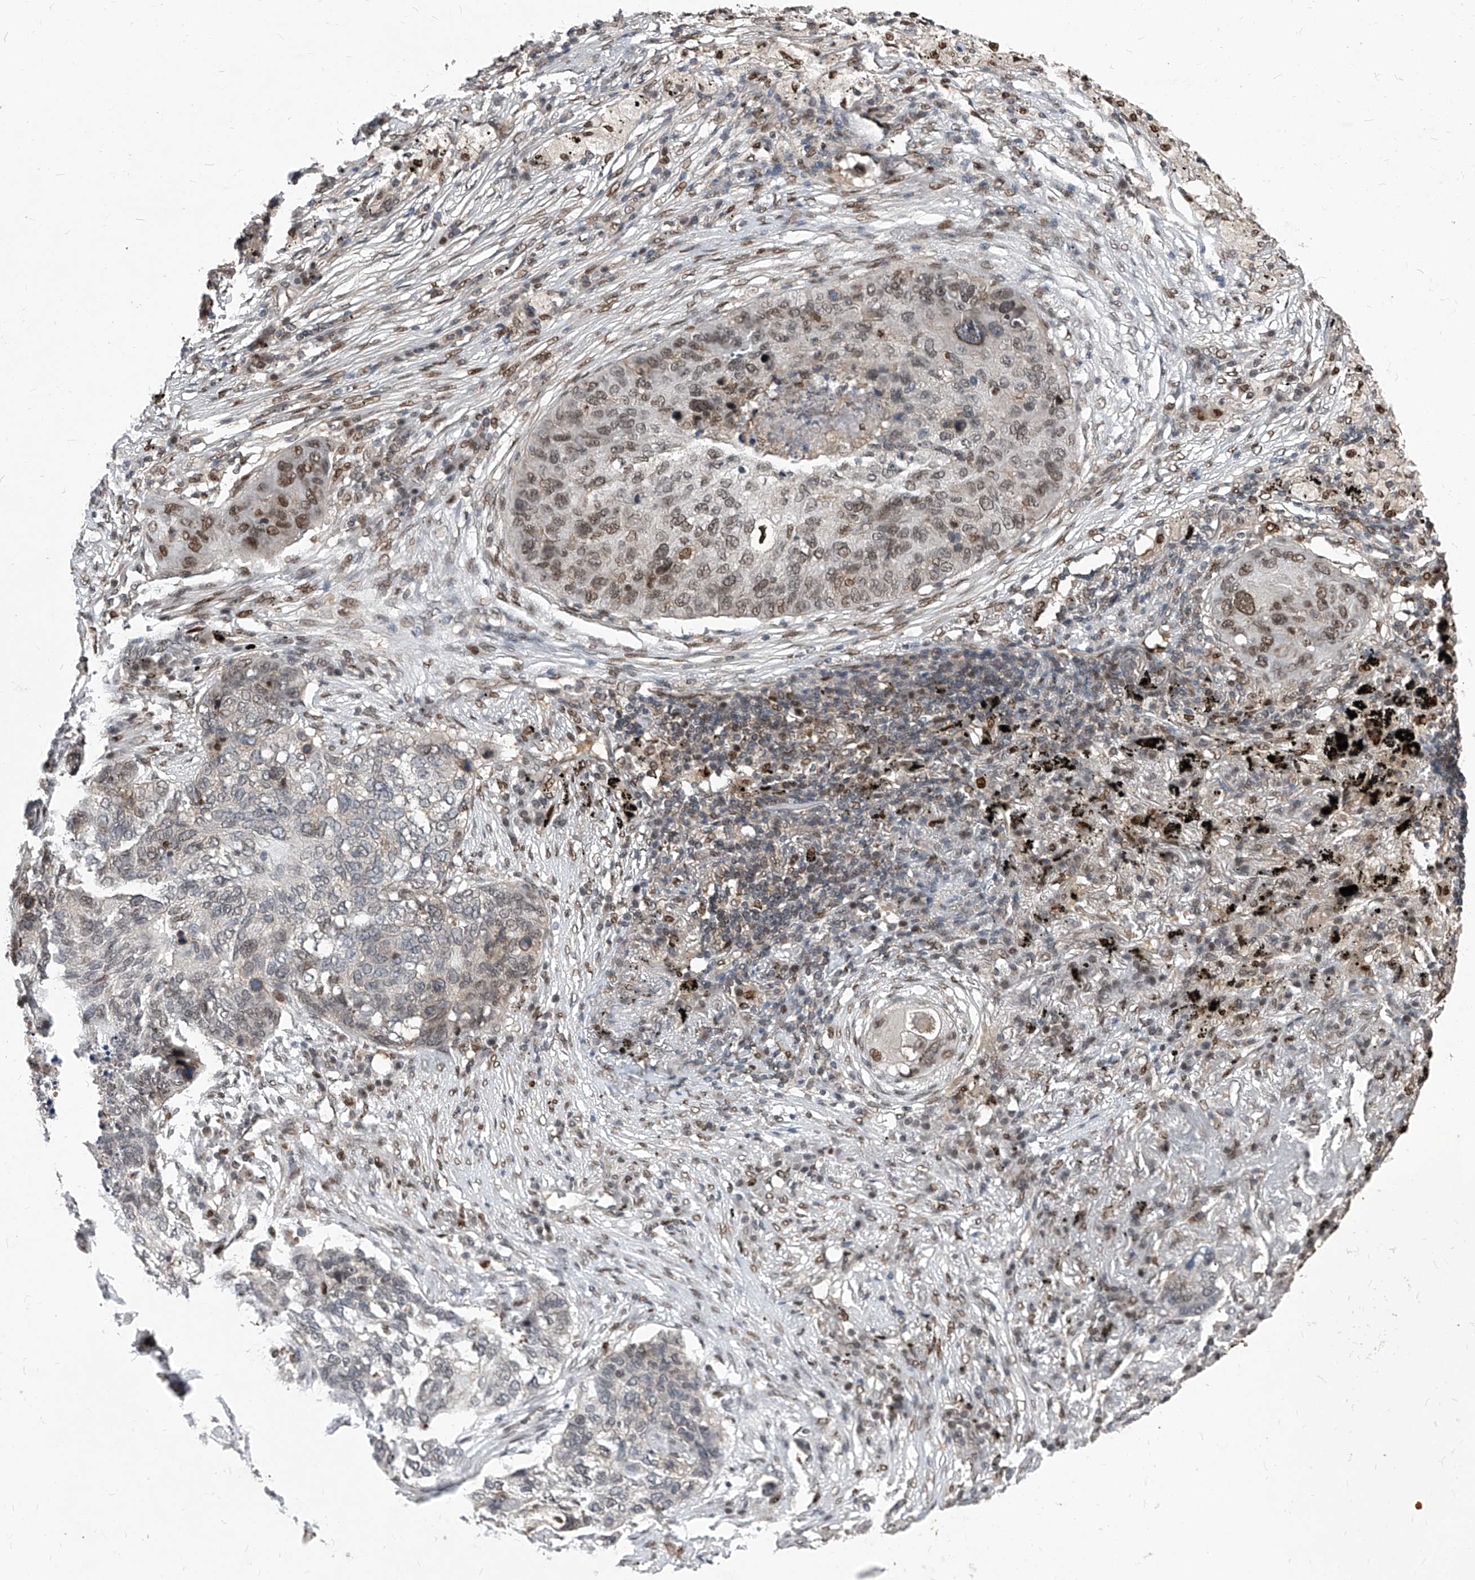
{"staining": {"intensity": "moderate", "quantity": "25%-75%", "location": "cytoplasmic/membranous,nuclear"}, "tissue": "lung cancer", "cell_type": "Tumor cells", "image_type": "cancer", "snomed": [{"axis": "morphology", "description": "Squamous cell carcinoma, NOS"}, {"axis": "topography", "description": "Lung"}], "caption": "Immunohistochemistry of lung cancer (squamous cell carcinoma) demonstrates medium levels of moderate cytoplasmic/membranous and nuclear positivity in approximately 25%-75% of tumor cells.", "gene": "KPNB1", "patient": {"sex": "female", "age": 63}}